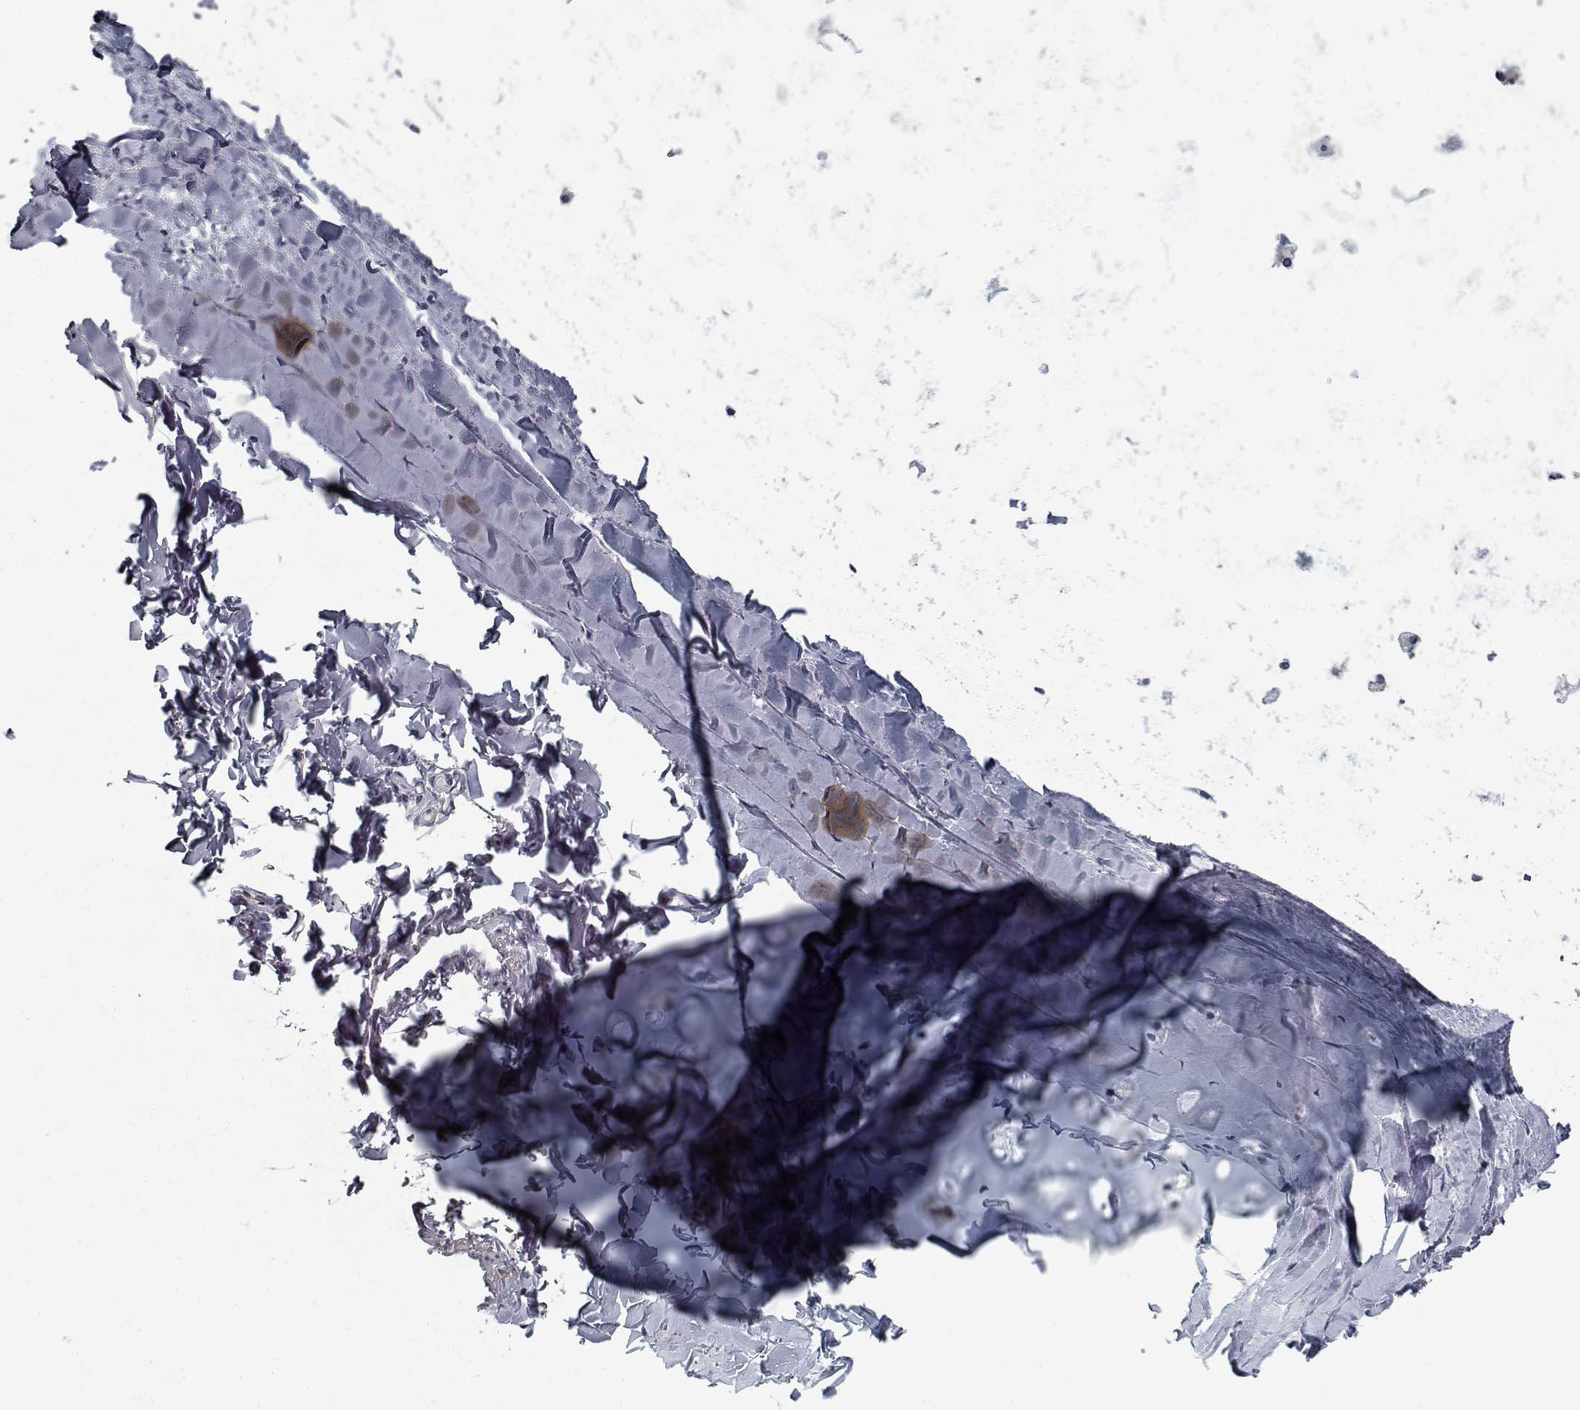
{"staining": {"intensity": "negative", "quantity": "none", "location": "none"}, "tissue": "soft tissue", "cell_type": "Chondrocytes", "image_type": "normal", "snomed": [{"axis": "morphology", "description": "Normal tissue, NOS"}, {"axis": "topography", "description": "Lymph node"}, {"axis": "topography", "description": "Bronchus"}], "caption": "Immunohistochemistry (IHC) of benign human soft tissue demonstrates no staining in chondrocytes.", "gene": "GAD2", "patient": {"sex": "female", "age": 70}}